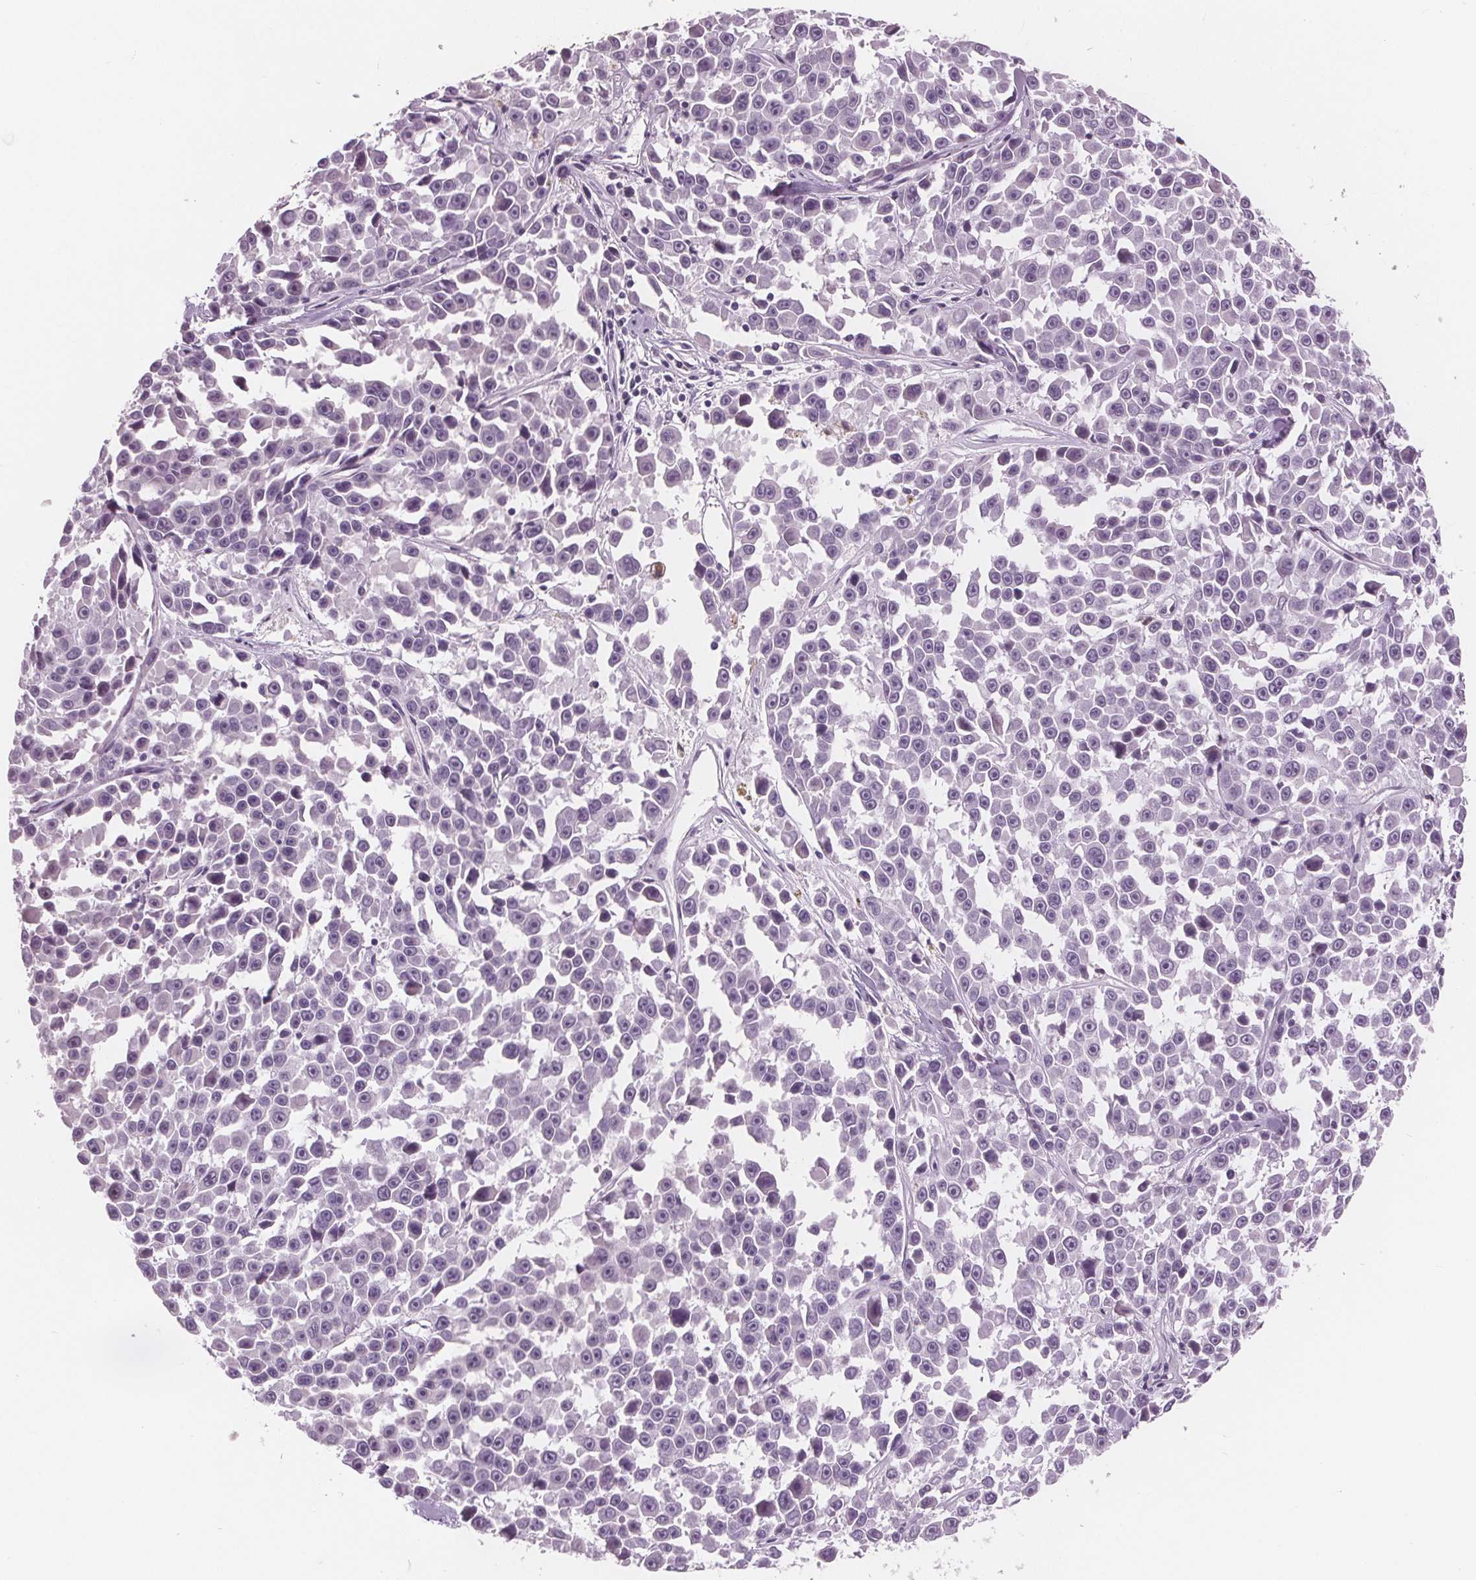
{"staining": {"intensity": "negative", "quantity": "none", "location": "none"}, "tissue": "melanoma", "cell_type": "Tumor cells", "image_type": "cancer", "snomed": [{"axis": "morphology", "description": "Malignant melanoma, NOS"}, {"axis": "topography", "description": "Skin"}], "caption": "A photomicrograph of melanoma stained for a protein exhibits no brown staining in tumor cells.", "gene": "AMBP", "patient": {"sex": "female", "age": 66}}